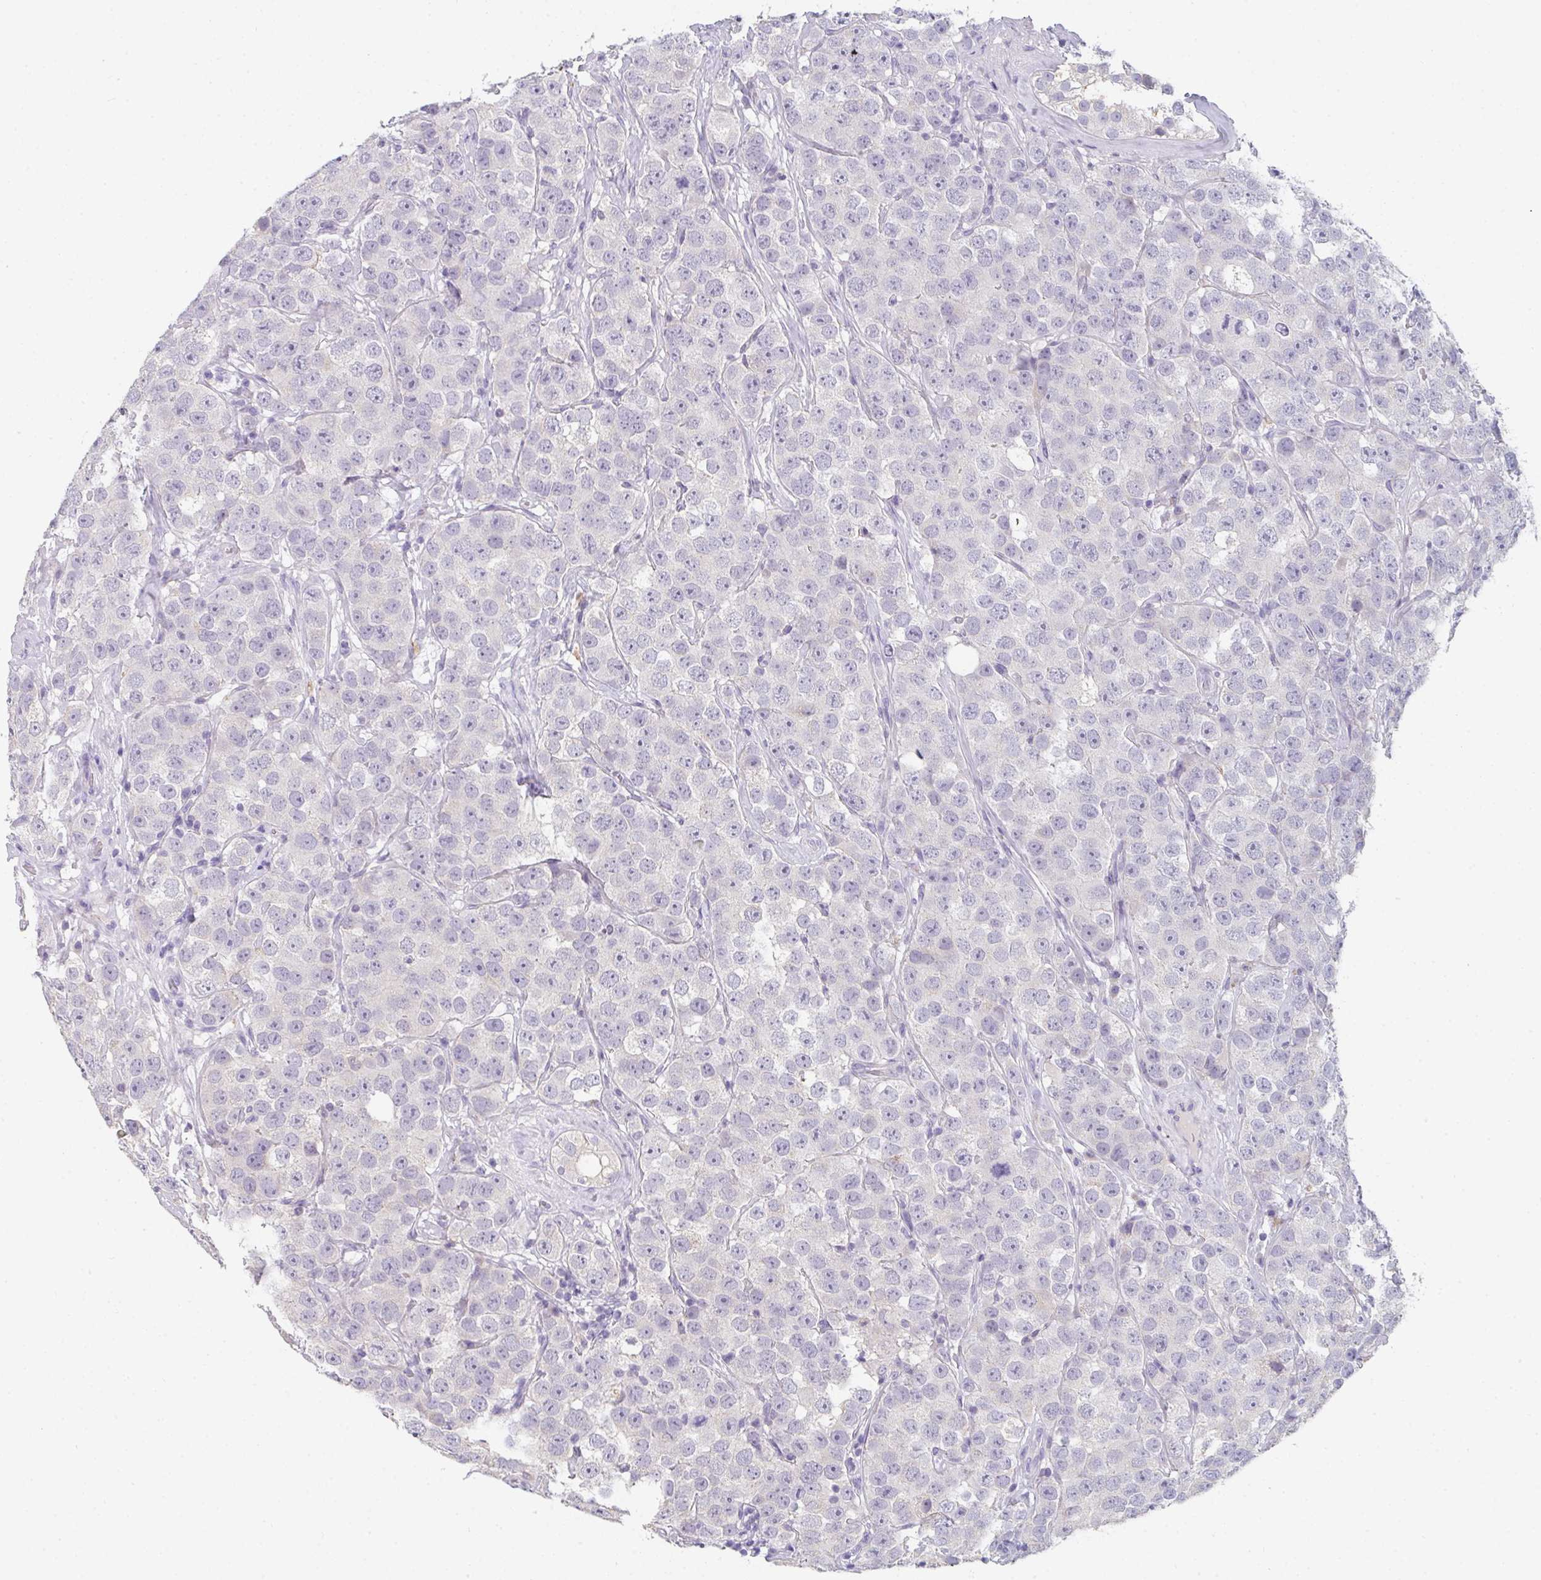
{"staining": {"intensity": "negative", "quantity": "none", "location": "none"}, "tissue": "testis cancer", "cell_type": "Tumor cells", "image_type": "cancer", "snomed": [{"axis": "morphology", "description": "Seminoma, NOS"}, {"axis": "topography", "description": "Testis"}], "caption": "IHC histopathology image of human testis cancer (seminoma) stained for a protein (brown), which displays no staining in tumor cells.", "gene": "C1QTNF8", "patient": {"sex": "male", "age": 28}}